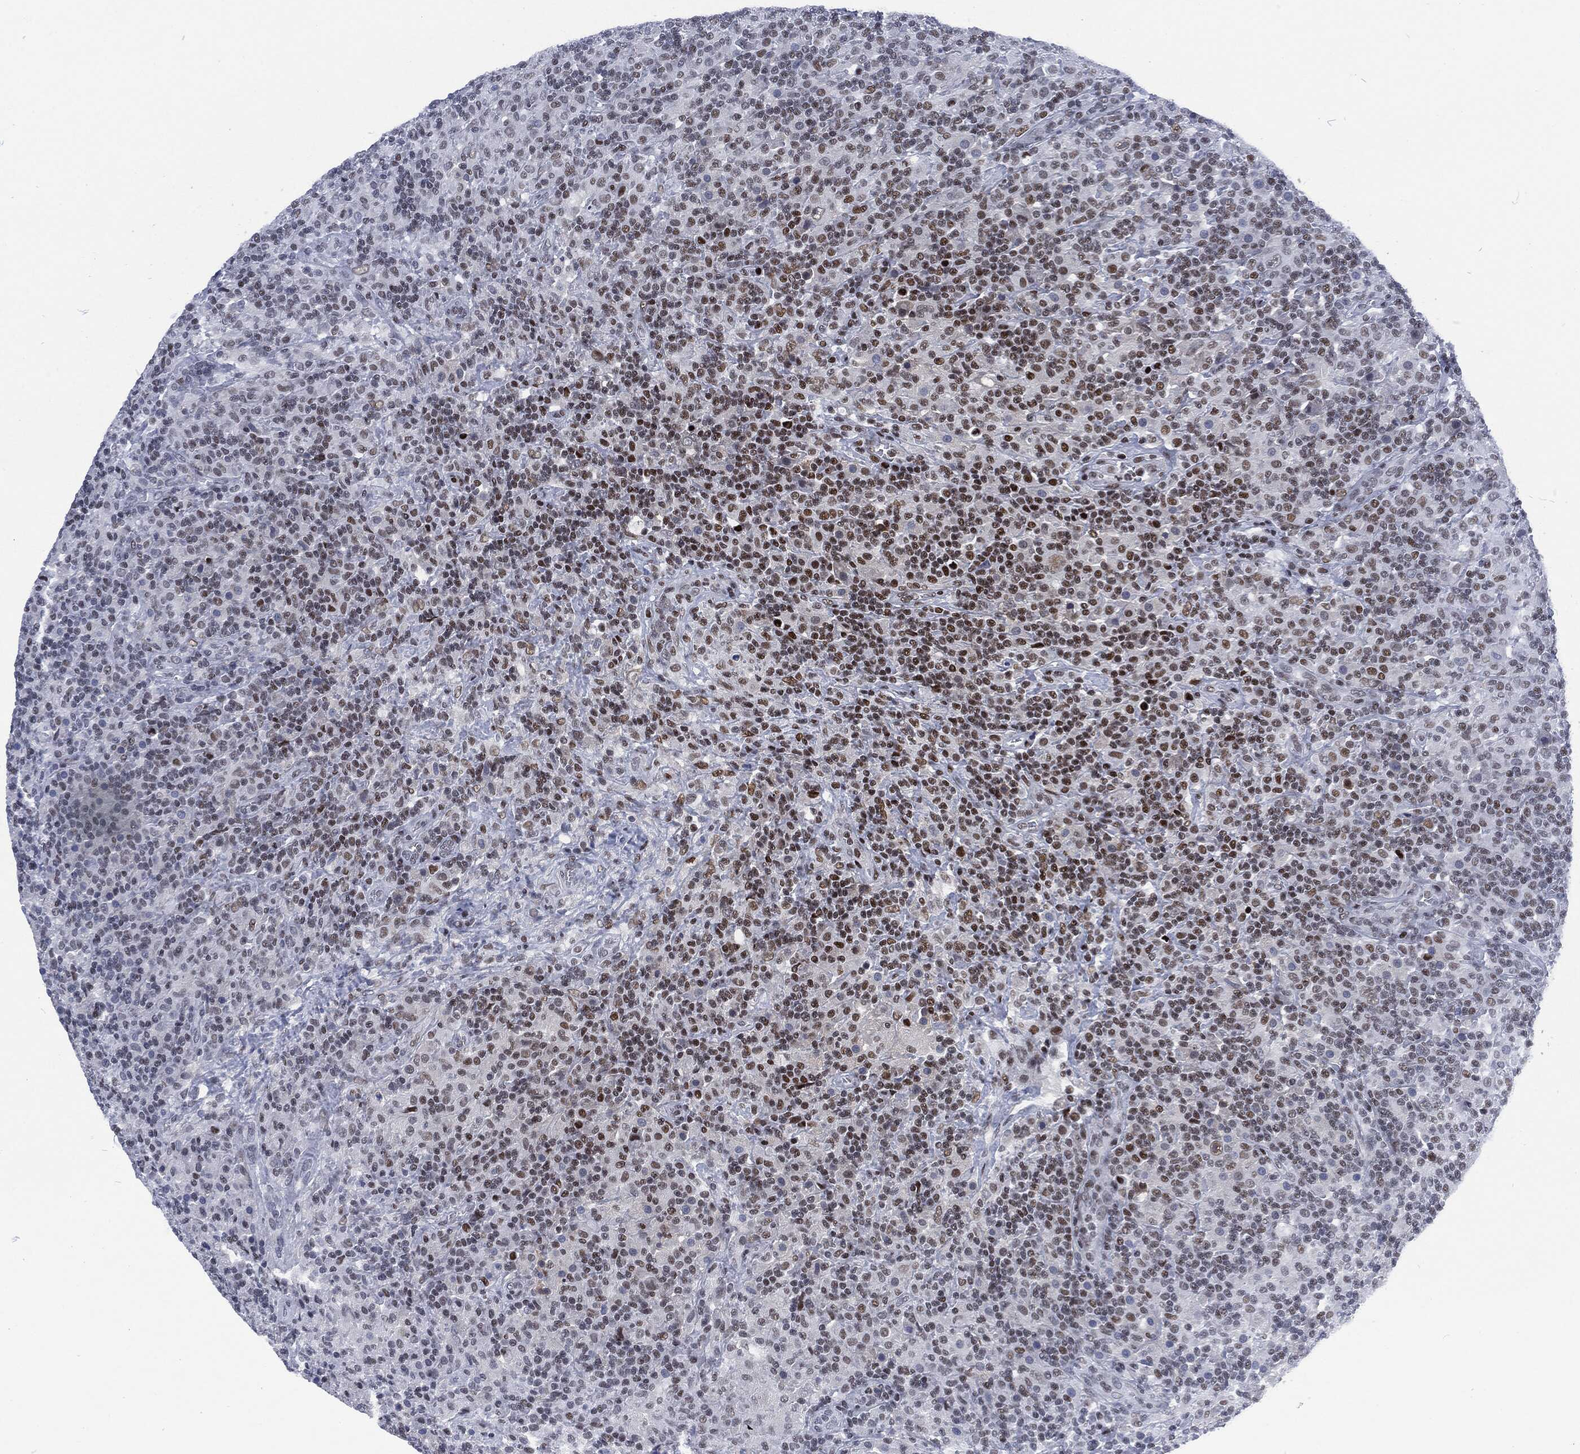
{"staining": {"intensity": "weak", "quantity": "25%-75%", "location": "nuclear"}, "tissue": "lymphoma", "cell_type": "Tumor cells", "image_type": "cancer", "snomed": [{"axis": "morphology", "description": "Hodgkin's disease, NOS"}, {"axis": "topography", "description": "Lymph node"}], "caption": "Tumor cells show low levels of weak nuclear positivity in approximately 25%-75% of cells in human lymphoma.", "gene": "DCPS", "patient": {"sex": "male", "age": 70}}